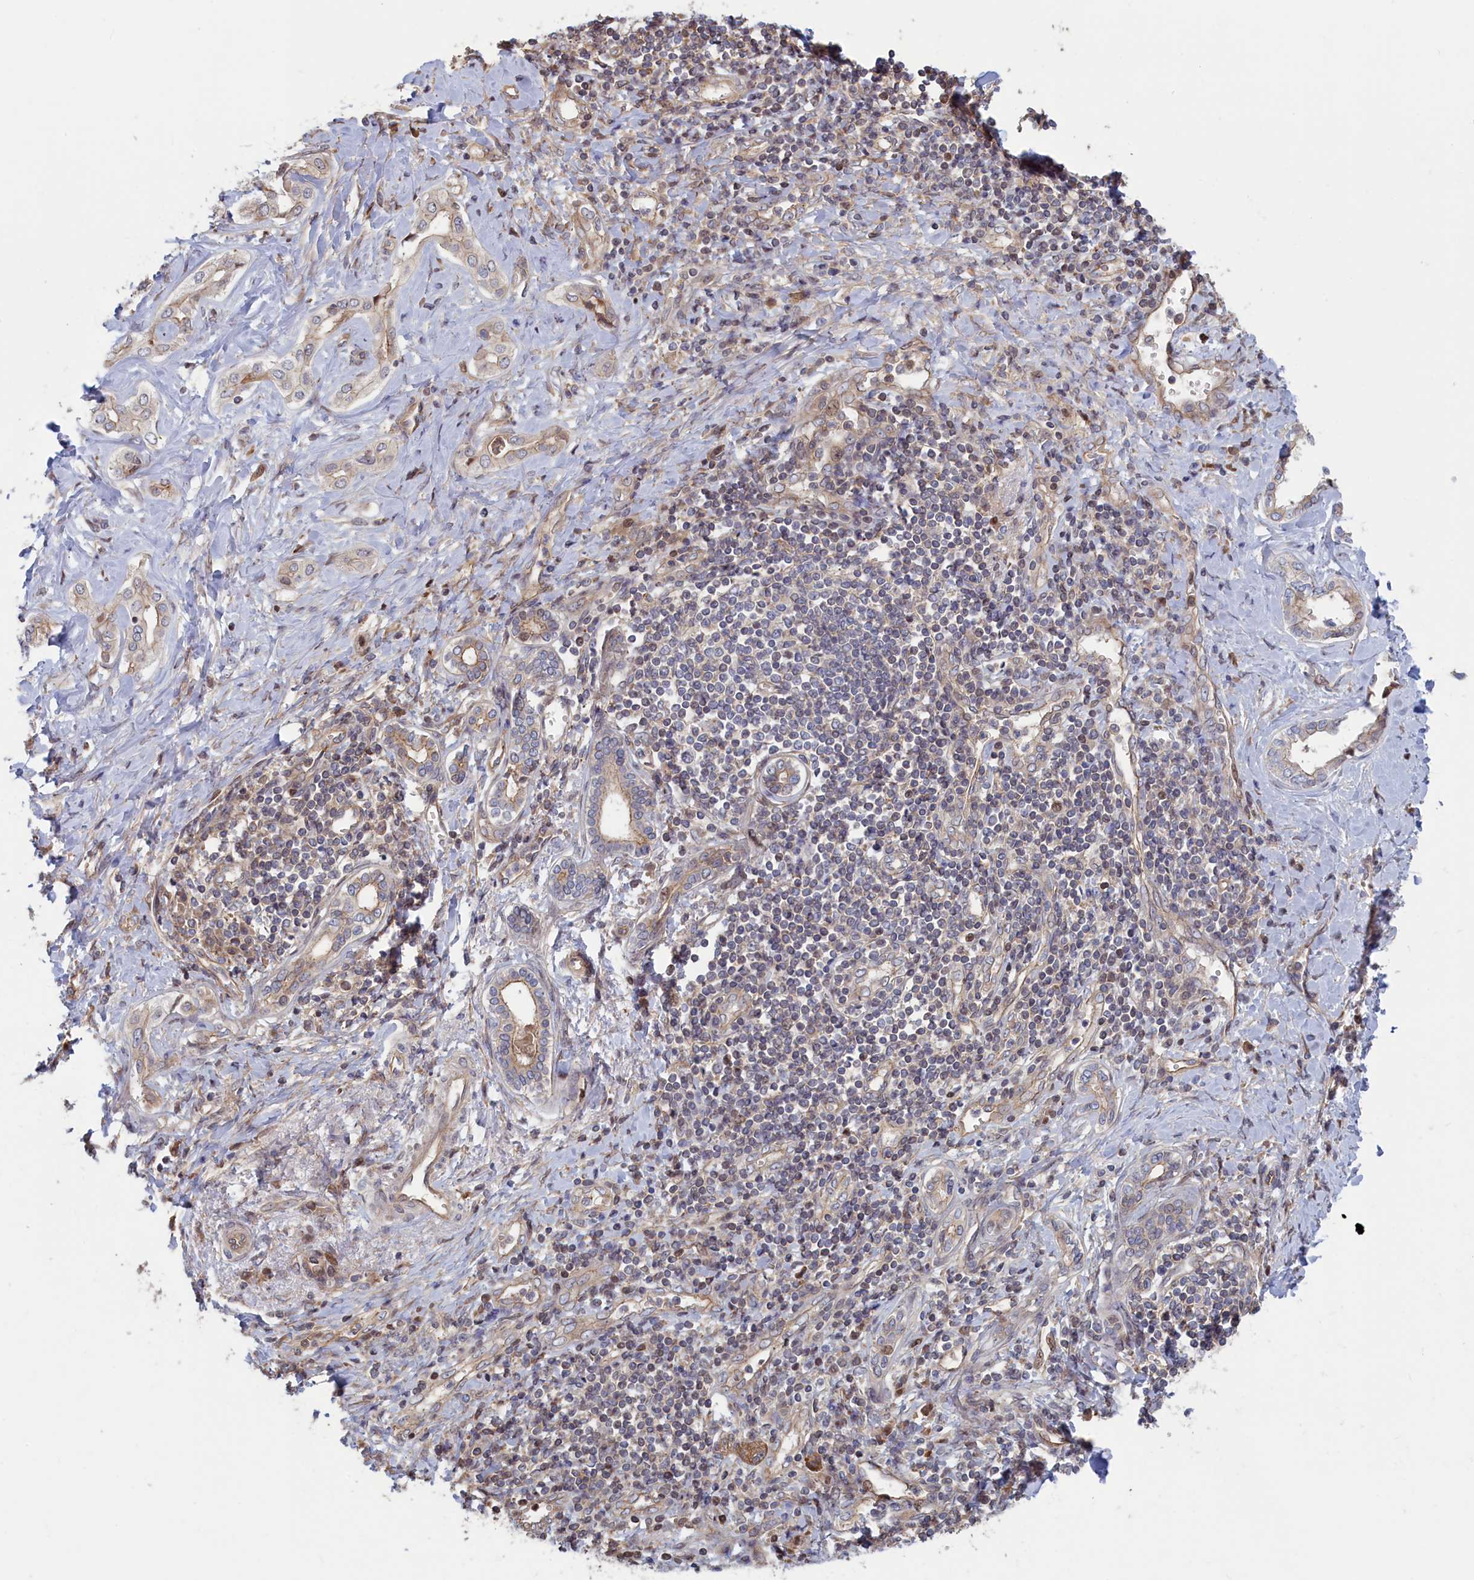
{"staining": {"intensity": "weak", "quantity": "25%-75%", "location": "cytoplasmic/membranous"}, "tissue": "liver cancer", "cell_type": "Tumor cells", "image_type": "cancer", "snomed": [{"axis": "morphology", "description": "Cholangiocarcinoma"}, {"axis": "topography", "description": "Liver"}], "caption": "Protein expression by IHC exhibits weak cytoplasmic/membranous staining in approximately 25%-75% of tumor cells in liver cancer (cholangiocarcinoma).", "gene": "RILPL1", "patient": {"sex": "female", "age": 77}}